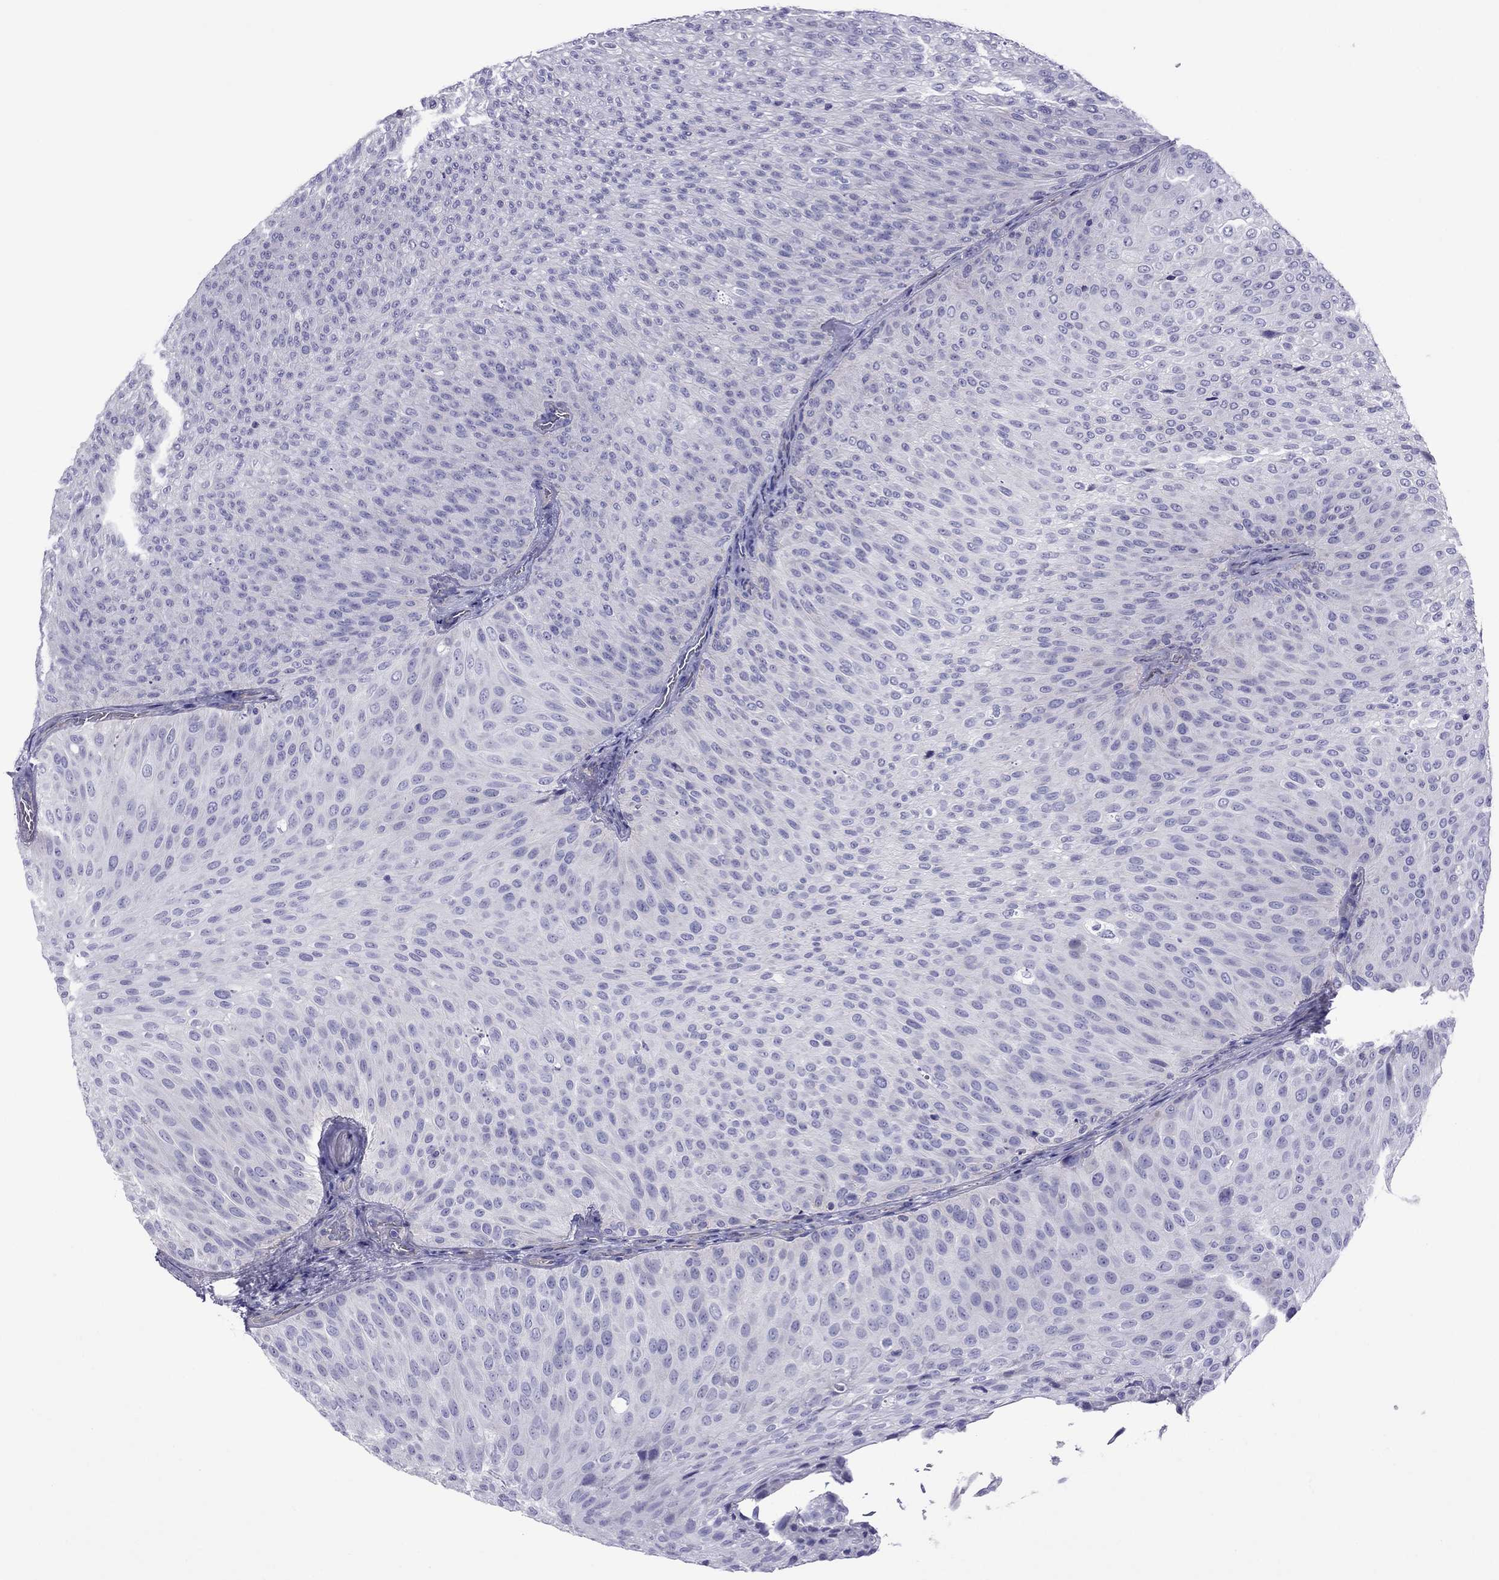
{"staining": {"intensity": "negative", "quantity": "none", "location": "none"}, "tissue": "urothelial cancer", "cell_type": "Tumor cells", "image_type": "cancer", "snomed": [{"axis": "morphology", "description": "Urothelial carcinoma, Low grade"}, {"axis": "topography", "description": "Urinary bladder"}], "caption": "This is a image of immunohistochemistry staining of urothelial carcinoma (low-grade), which shows no staining in tumor cells.", "gene": "MYL11", "patient": {"sex": "male", "age": 78}}